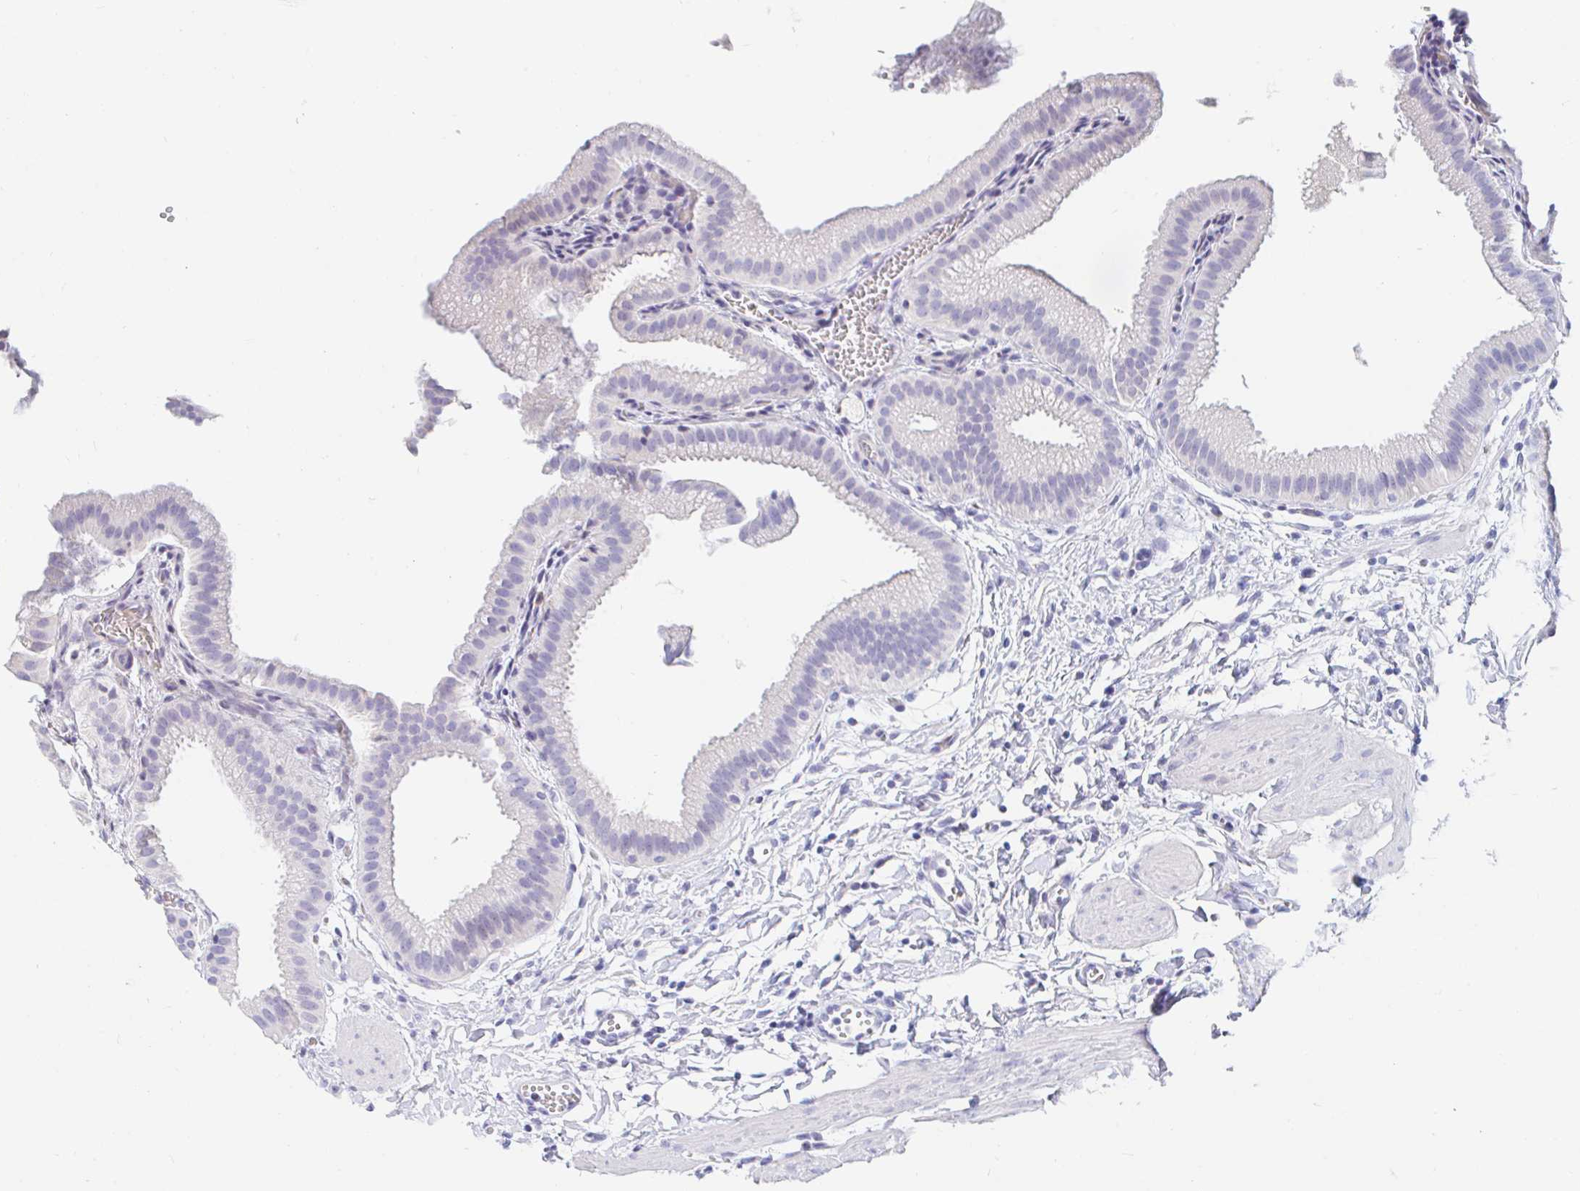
{"staining": {"intensity": "negative", "quantity": "none", "location": "none"}, "tissue": "gallbladder", "cell_type": "Glandular cells", "image_type": "normal", "snomed": [{"axis": "morphology", "description": "Normal tissue, NOS"}, {"axis": "topography", "description": "Gallbladder"}], "caption": "IHC photomicrograph of benign human gallbladder stained for a protein (brown), which demonstrates no expression in glandular cells.", "gene": "TEX44", "patient": {"sex": "female", "age": 63}}